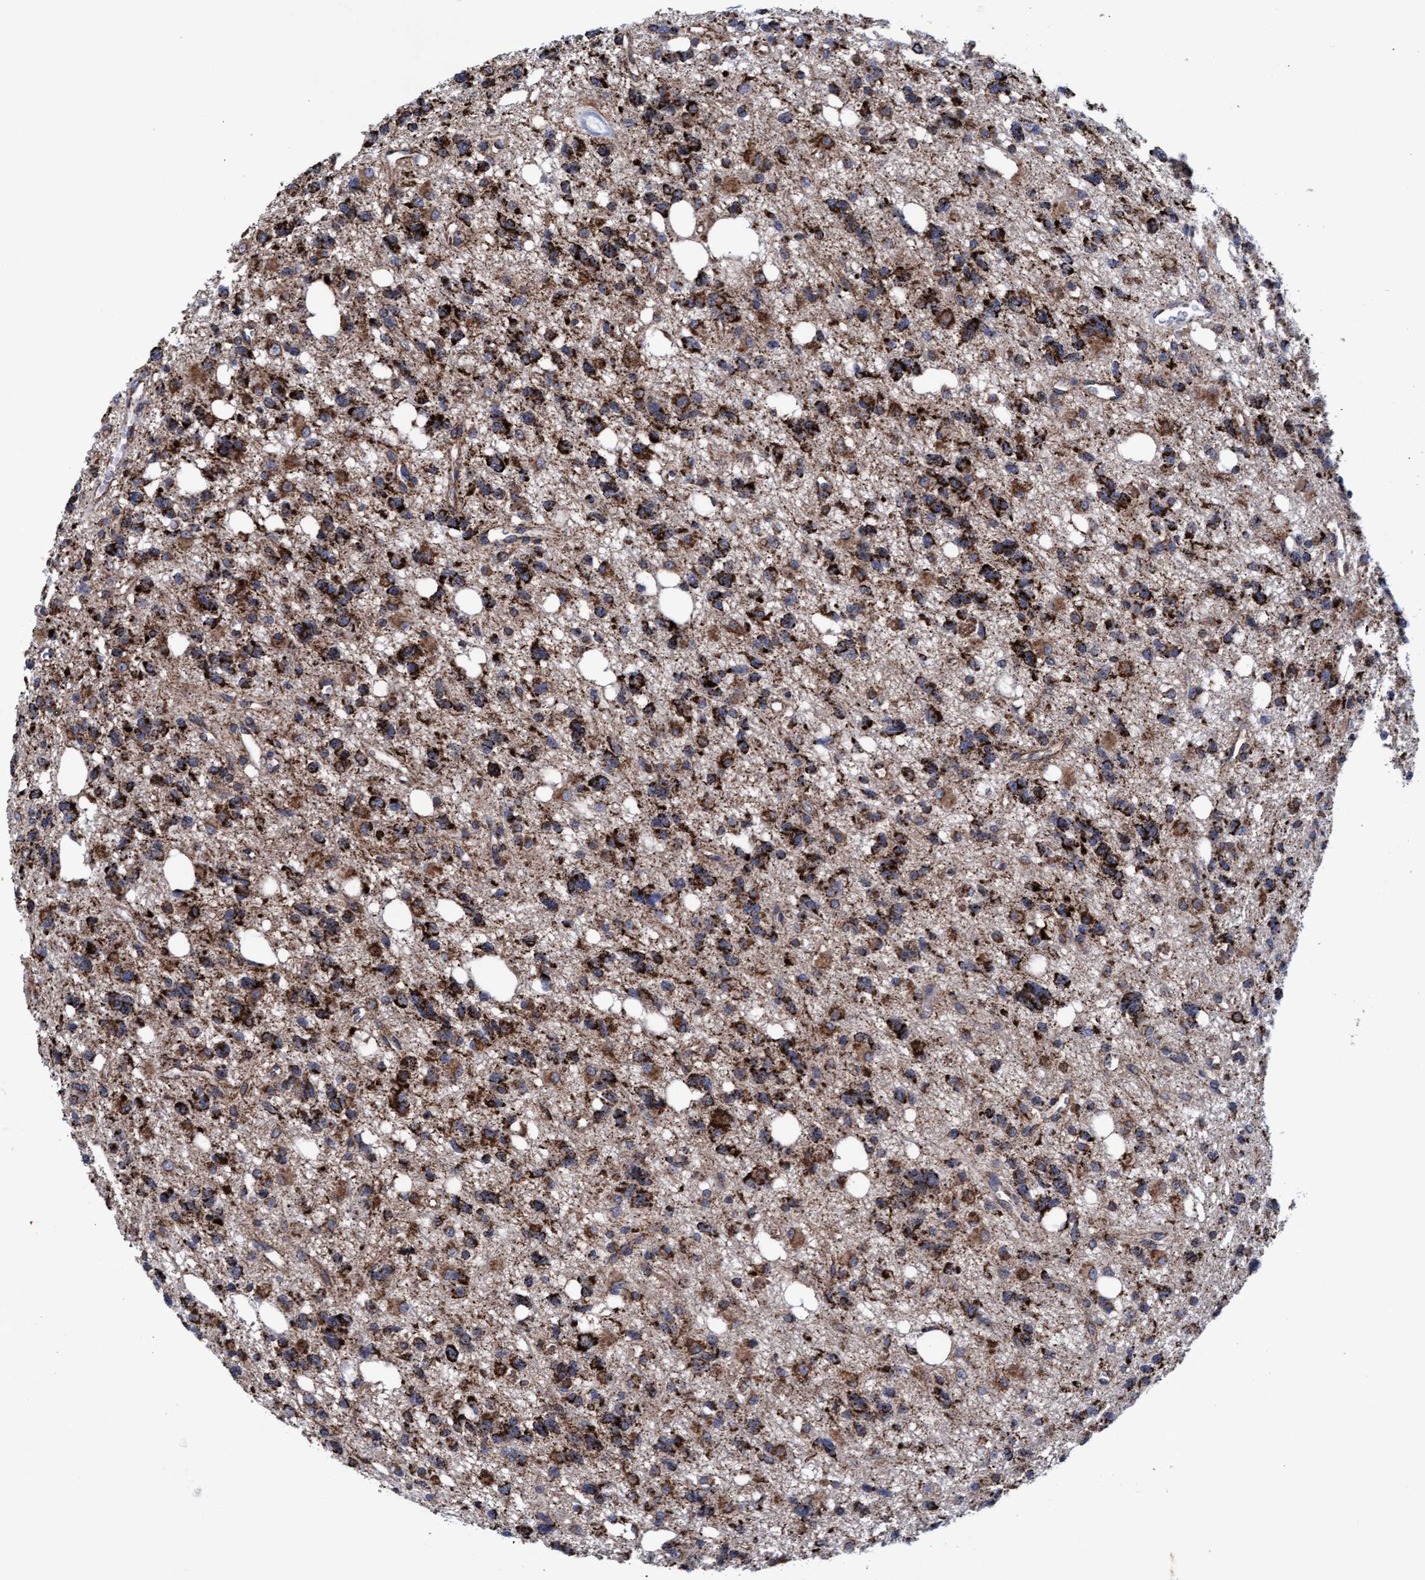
{"staining": {"intensity": "strong", "quantity": ">75%", "location": "cytoplasmic/membranous"}, "tissue": "glioma", "cell_type": "Tumor cells", "image_type": "cancer", "snomed": [{"axis": "morphology", "description": "Glioma, malignant, High grade"}, {"axis": "topography", "description": "Brain"}], "caption": "IHC of glioma demonstrates high levels of strong cytoplasmic/membranous staining in about >75% of tumor cells.", "gene": "MRPL38", "patient": {"sex": "female", "age": 62}}